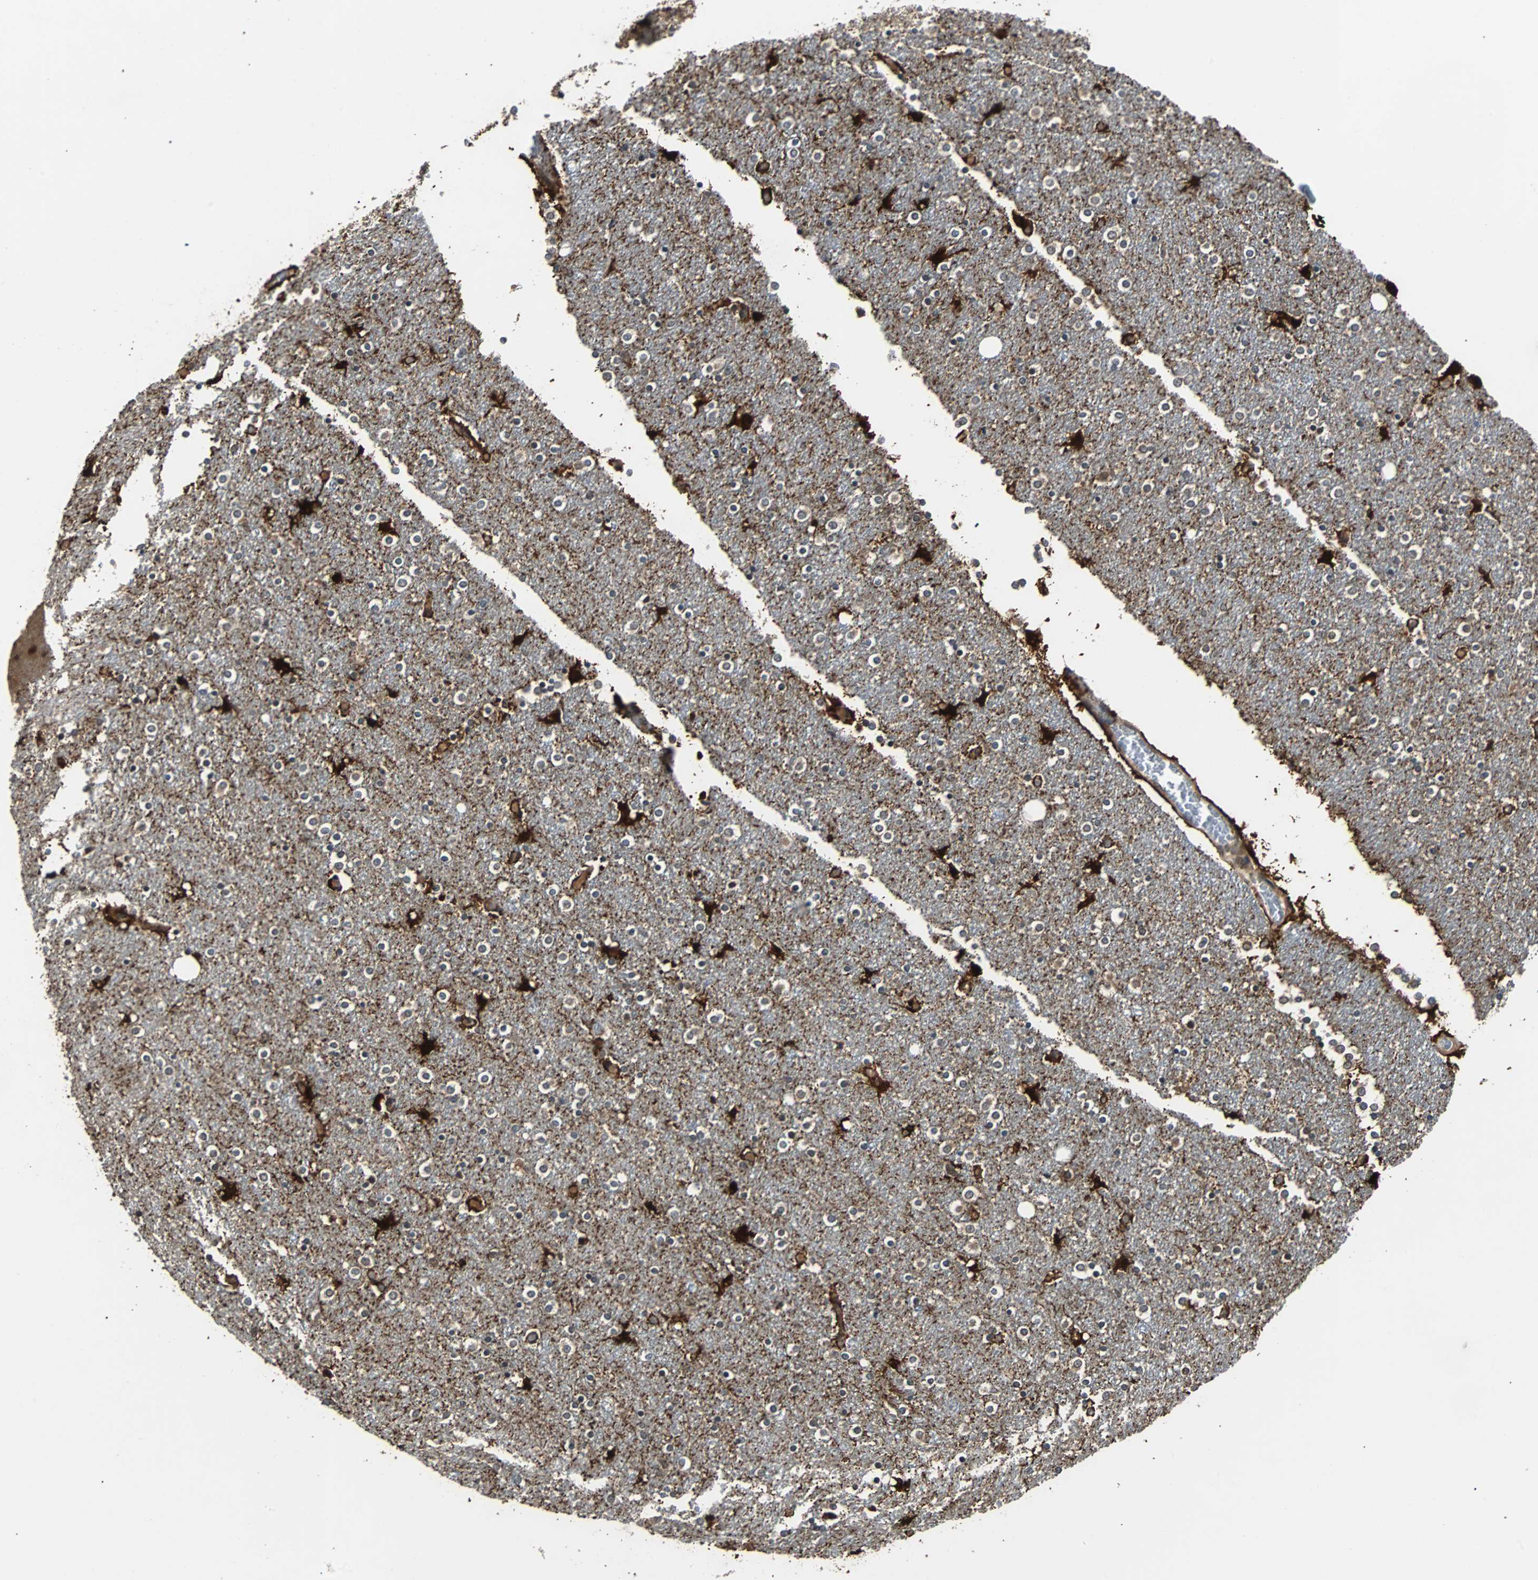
{"staining": {"intensity": "moderate", "quantity": ">75%", "location": "cytoplasmic/membranous,nuclear"}, "tissue": "caudate", "cell_type": "Glial cells", "image_type": "normal", "snomed": [{"axis": "morphology", "description": "Normal tissue, NOS"}, {"axis": "topography", "description": "Lateral ventricle wall"}], "caption": "The immunohistochemical stain highlights moderate cytoplasmic/membranous,nuclear staining in glial cells of normal caudate.", "gene": "PRDX6", "patient": {"sex": "female", "age": 54}}